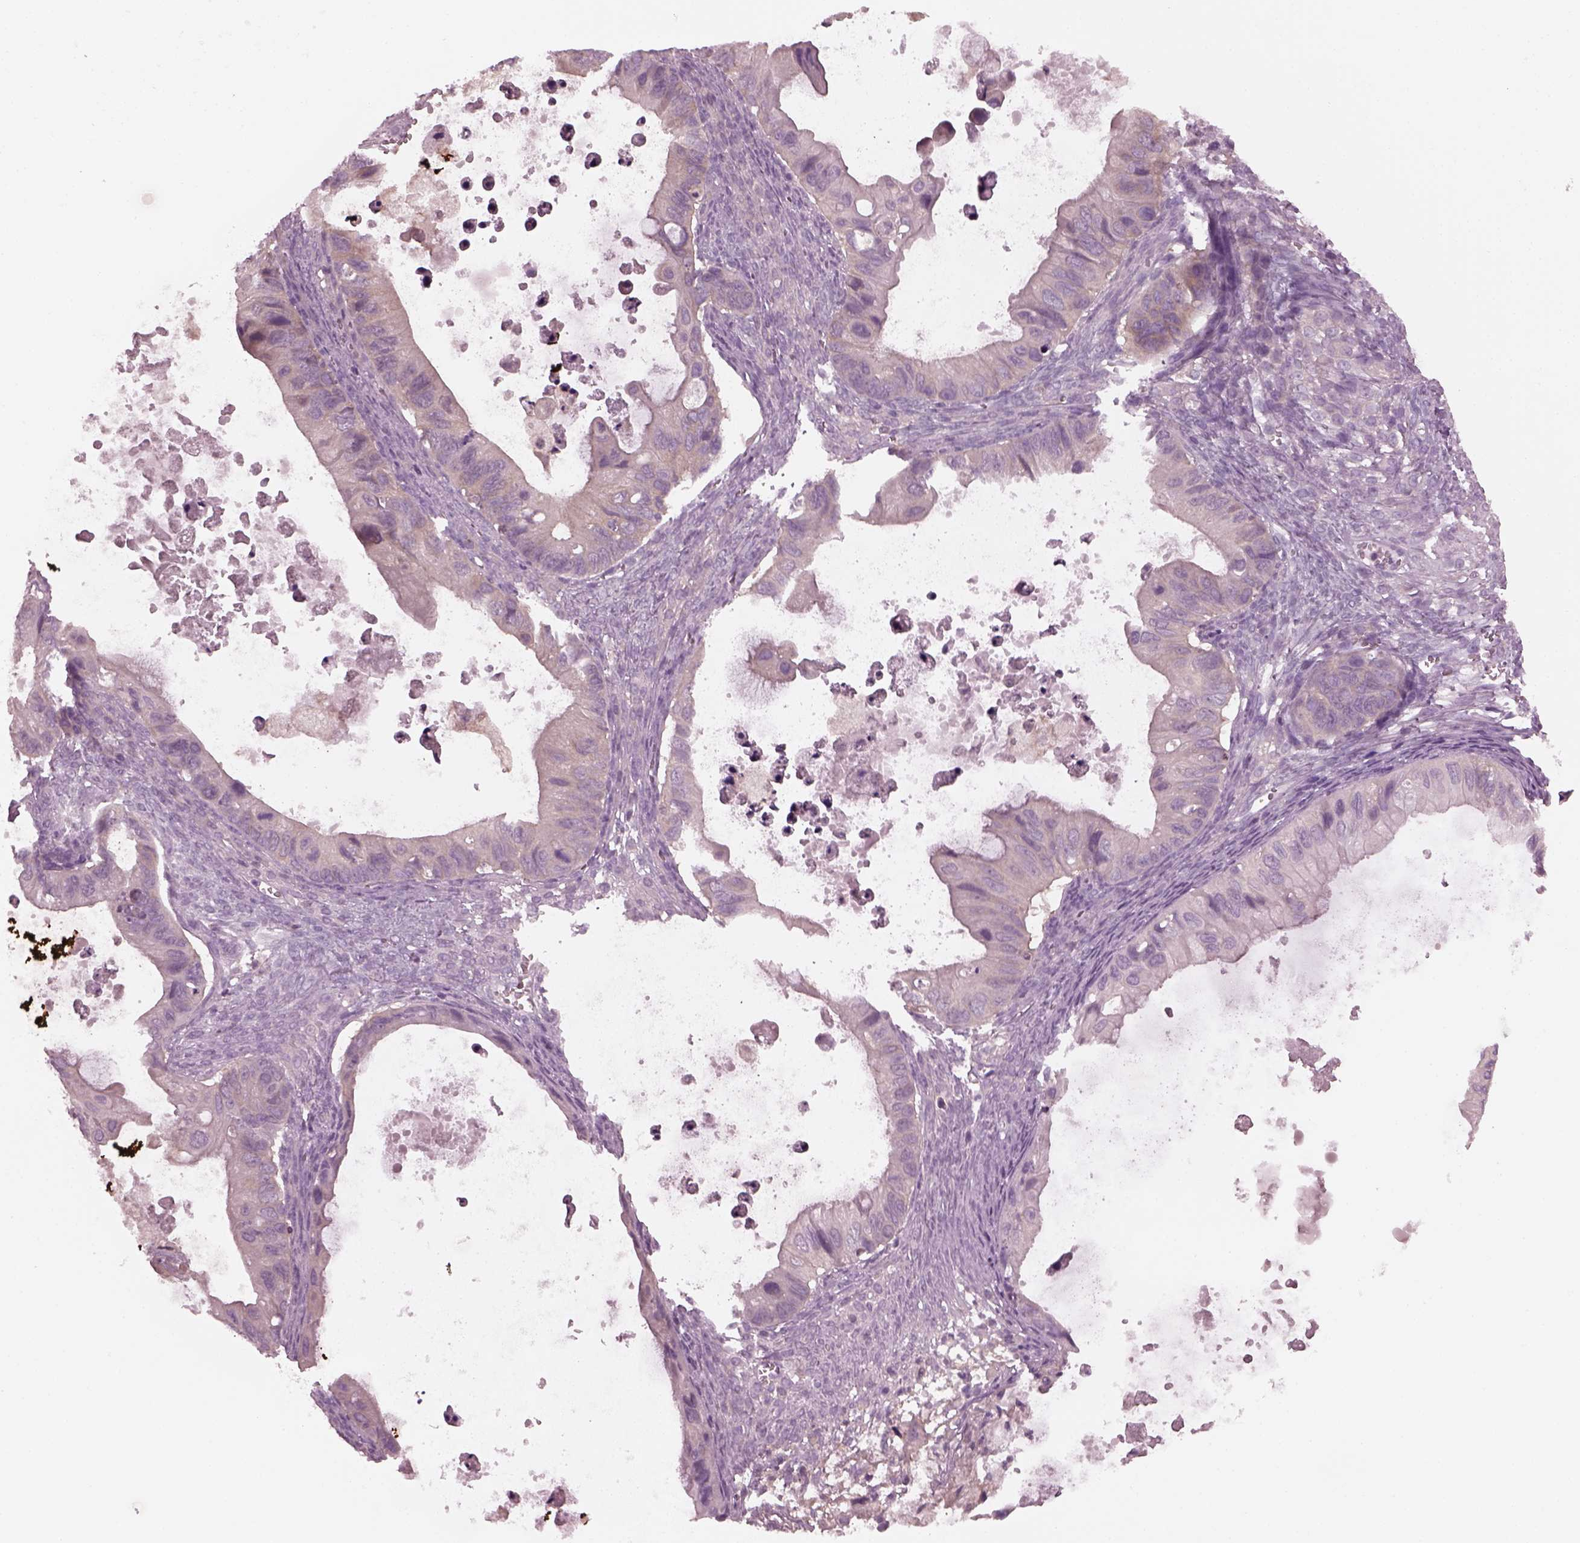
{"staining": {"intensity": "negative", "quantity": "none", "location": "none"}, "tissue": "ovarian cancer", "cell_type": "Tumor cells", "image_type": "cancer", "snomed": [{"axis": "morphology", "description": "Cystadenocarcinoma, mucinous, NOS"}, {"axis": "topography", "description": "Ovary"}], "caption": "This is an IHC photomicrograph of human ovarian cancer (mucinous cystadenocarcinoma). There is no staining in tumor cells.", "gene": "SHTN1", "patient": {"sex": "female", "age": 64}}